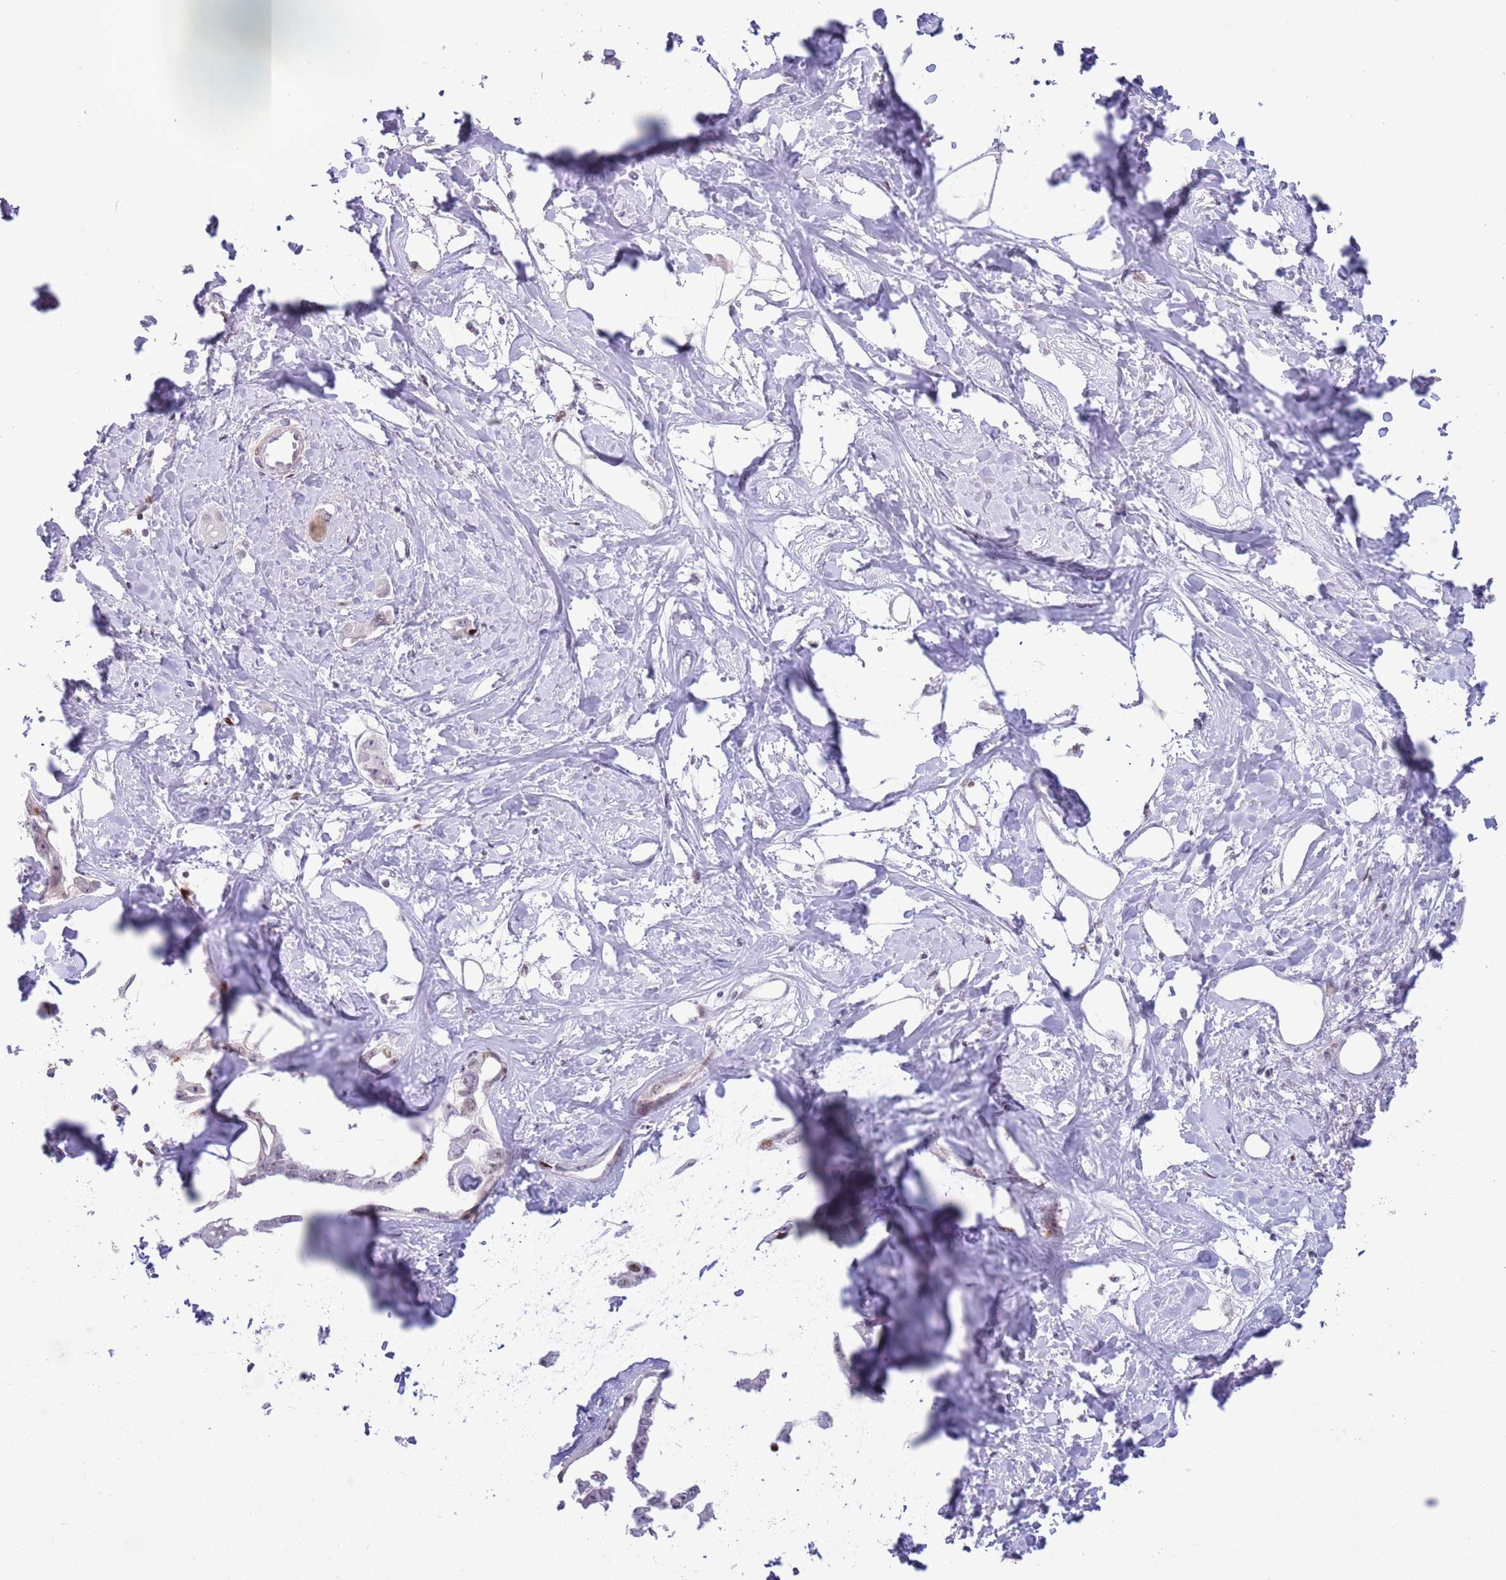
{"staining": {"intensity": "weak", "quantity": "<25%", "location": "nuclear"}, "tissue": "liver cancer", "cell_type": "Tumor cells", "image_type": "cancer", "snomed": [{"axis": "morphology", "description": "Cholangiocarcinoma"}, {"axis": "topography", "description": "Liver"}], "caption": "Immunohistochemical staining of liver cancer (cholangiocarcinoma) exhibits no significant staining in tumor cells.", "gene": "MFSD10", "patient": {"sex": "male", "age": 59}}